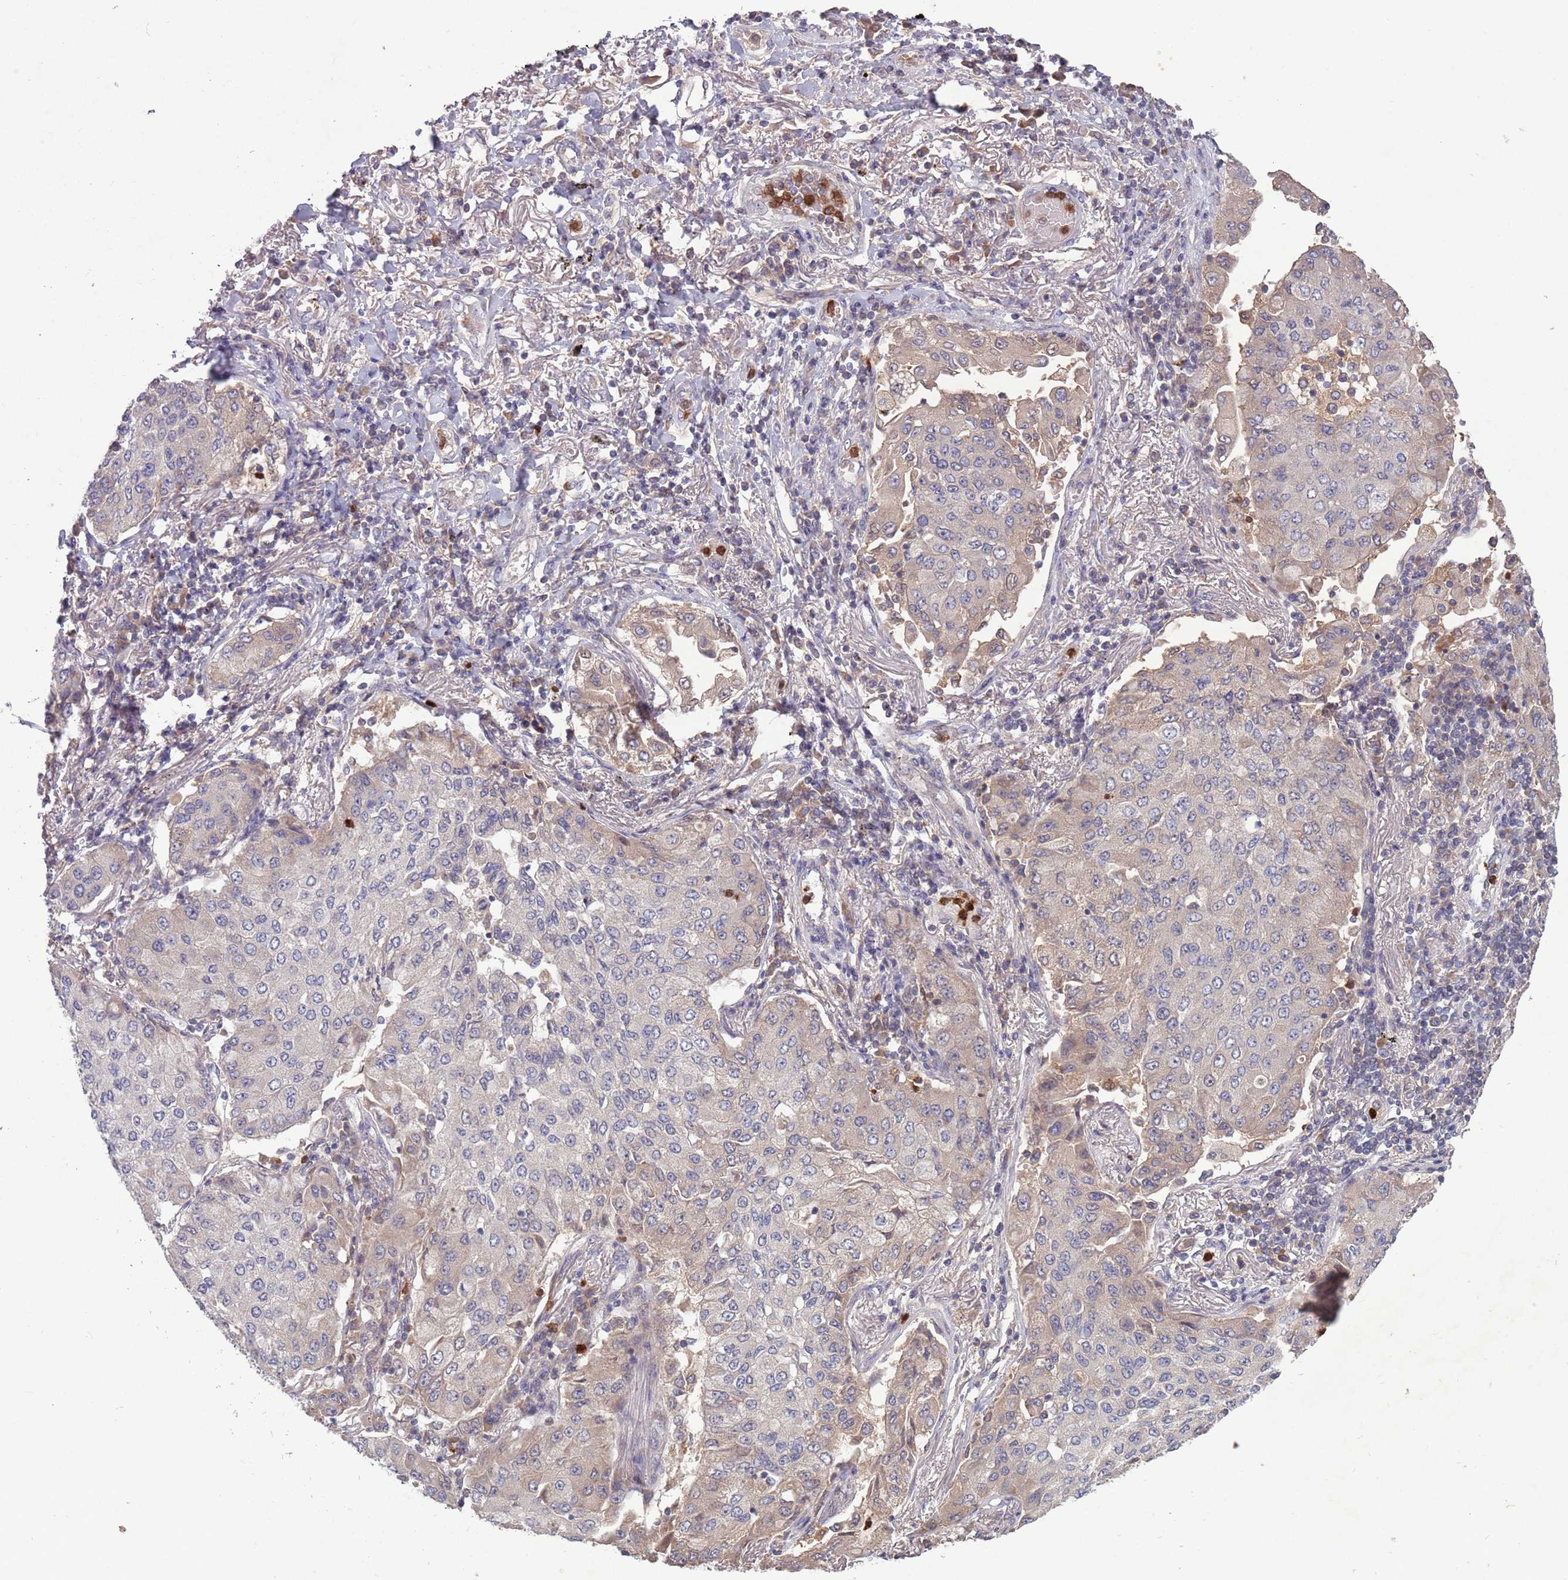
{"staining": {"intensity": "negative", "quantity": "none", "location": "none"}, "tissue": "lung cancer", "cell_type": "Tumor cells", "image_type": "cancer", "snomed": [{"axis": "morphology", "description": "Squamous cell carcinoma, NOS"}, {"axis": "topography", "description": "Lung"}], "caption": "Immunohistochemistry (IHC) photomicrograph of neoplastic tissue: lung squamous cell carcinoma stained with DAB shows no significant protein expression in tumor cells.", "gene": "TYW1", "patient": {"sex": "male", "age": 74}}